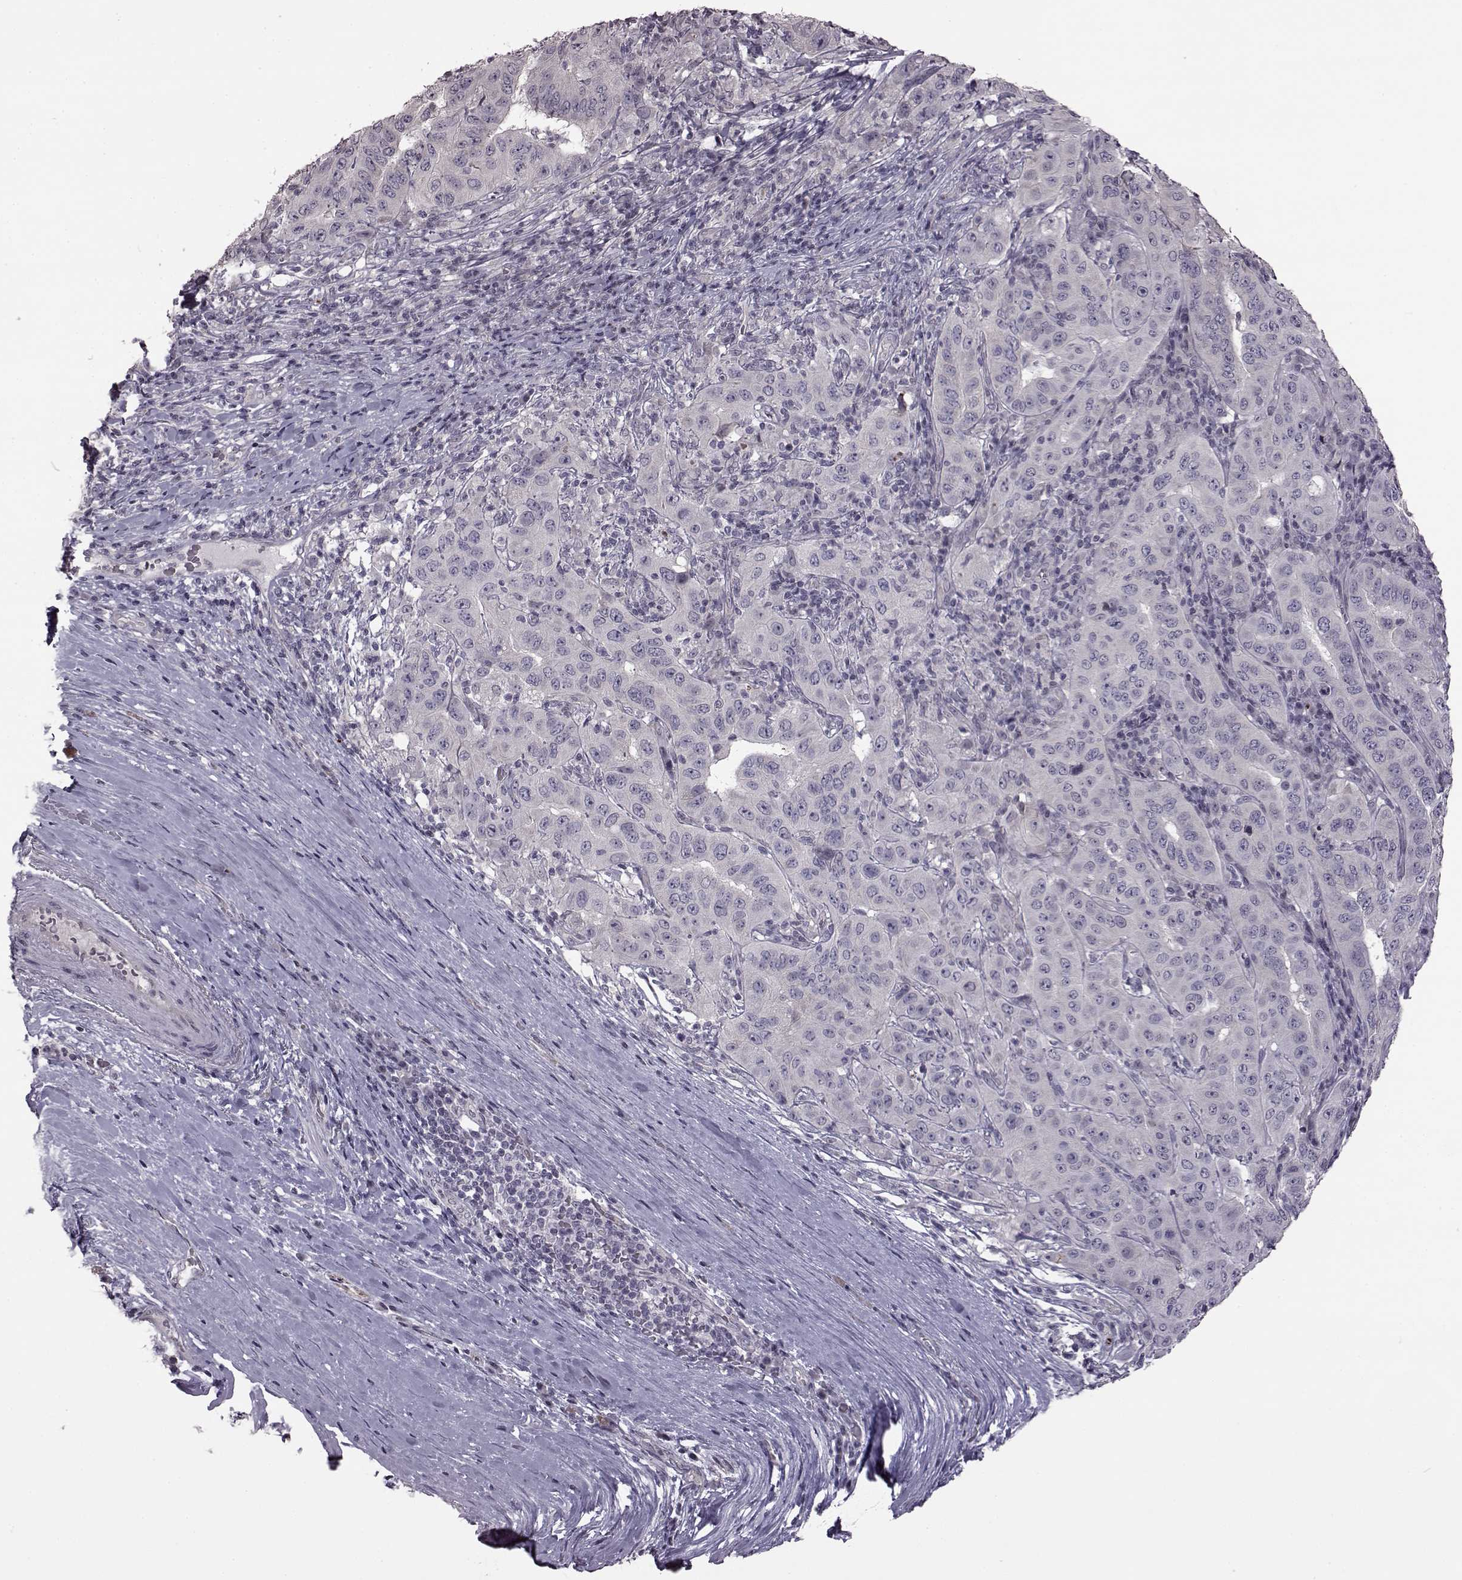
{"staining": {"intensity": "negative", "quantity": "none", "location": "none"}, "tissue": "pancreatic cancer", "cell_type": "Tumor cells", "image_type": "cancer", "snomed": [{"axis": "morphology", "description": "Adenocarcinoma, NOS"}, {"axis": "topography", "description": "Pancreas"}], "caption": "Photomicrograph shows no protein staining in tumor cells of pancreatic cancer (adenocarcinoma) tissue.", "gene": "GAL", "patient": {"sex": "male", "age": 63}}